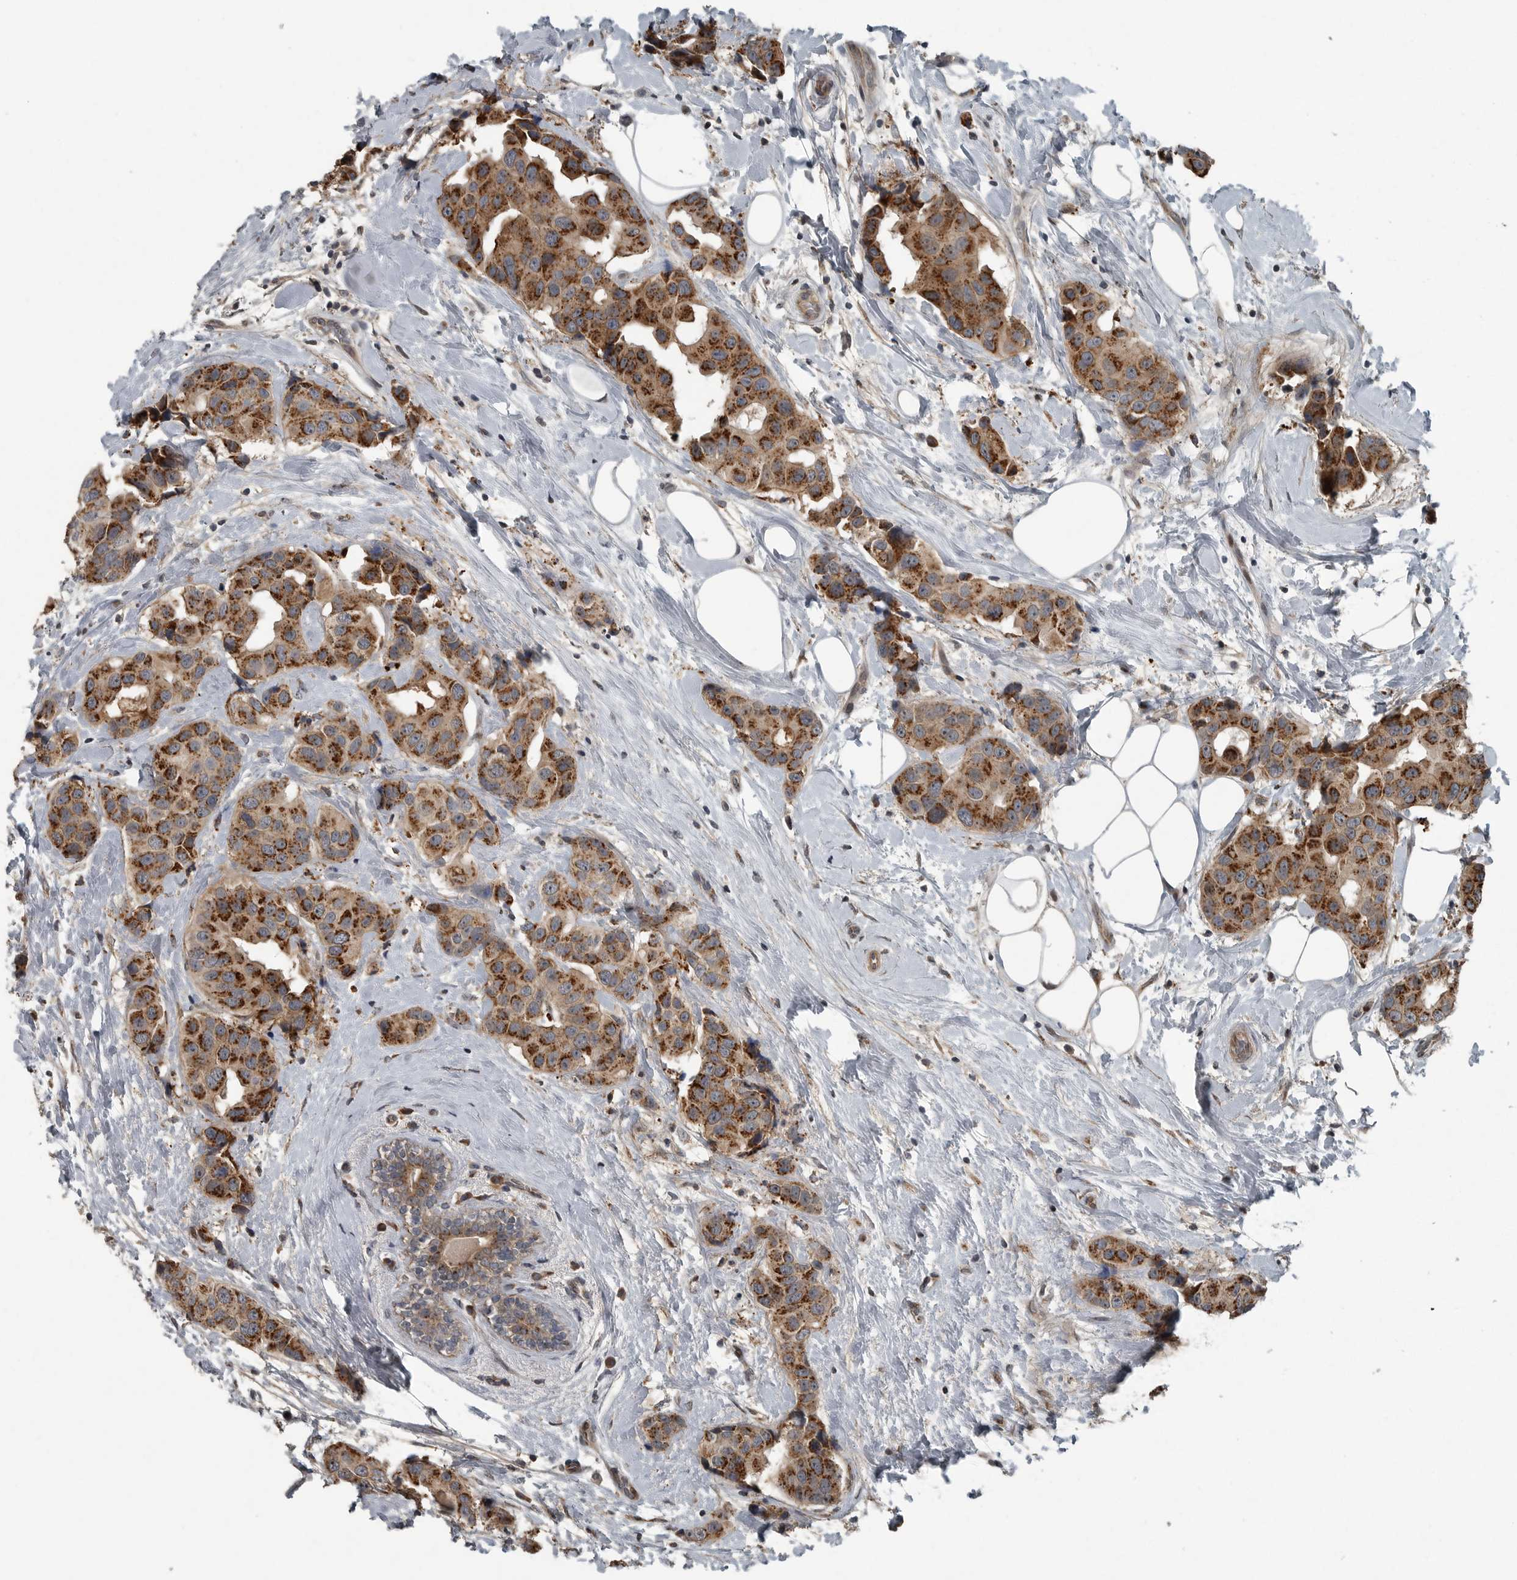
{"staining": {"intensity": "strong", "quantity": ">75%", "location": "cytoplasmic/membranous"}, "tissue": "breast cancer", "cell_type": "Tumor cells", "image_type": "cancer", "snomed": [{"axis": "morphology", "description": "Normal tissue, NOS"}, {"axis": "morphology", "description": "Duct carcinoma"}, {"axis": "topography", "description": "Breast"}], "caption": "Infiltrating ductal carcinoma (breast) stained with a brown dye shows strong cytoplasmic/membranous positive staining in approximately >75% of tumor cells.", "gene": "ZNF345", "patient": {"sex": "female", "age": 39}}